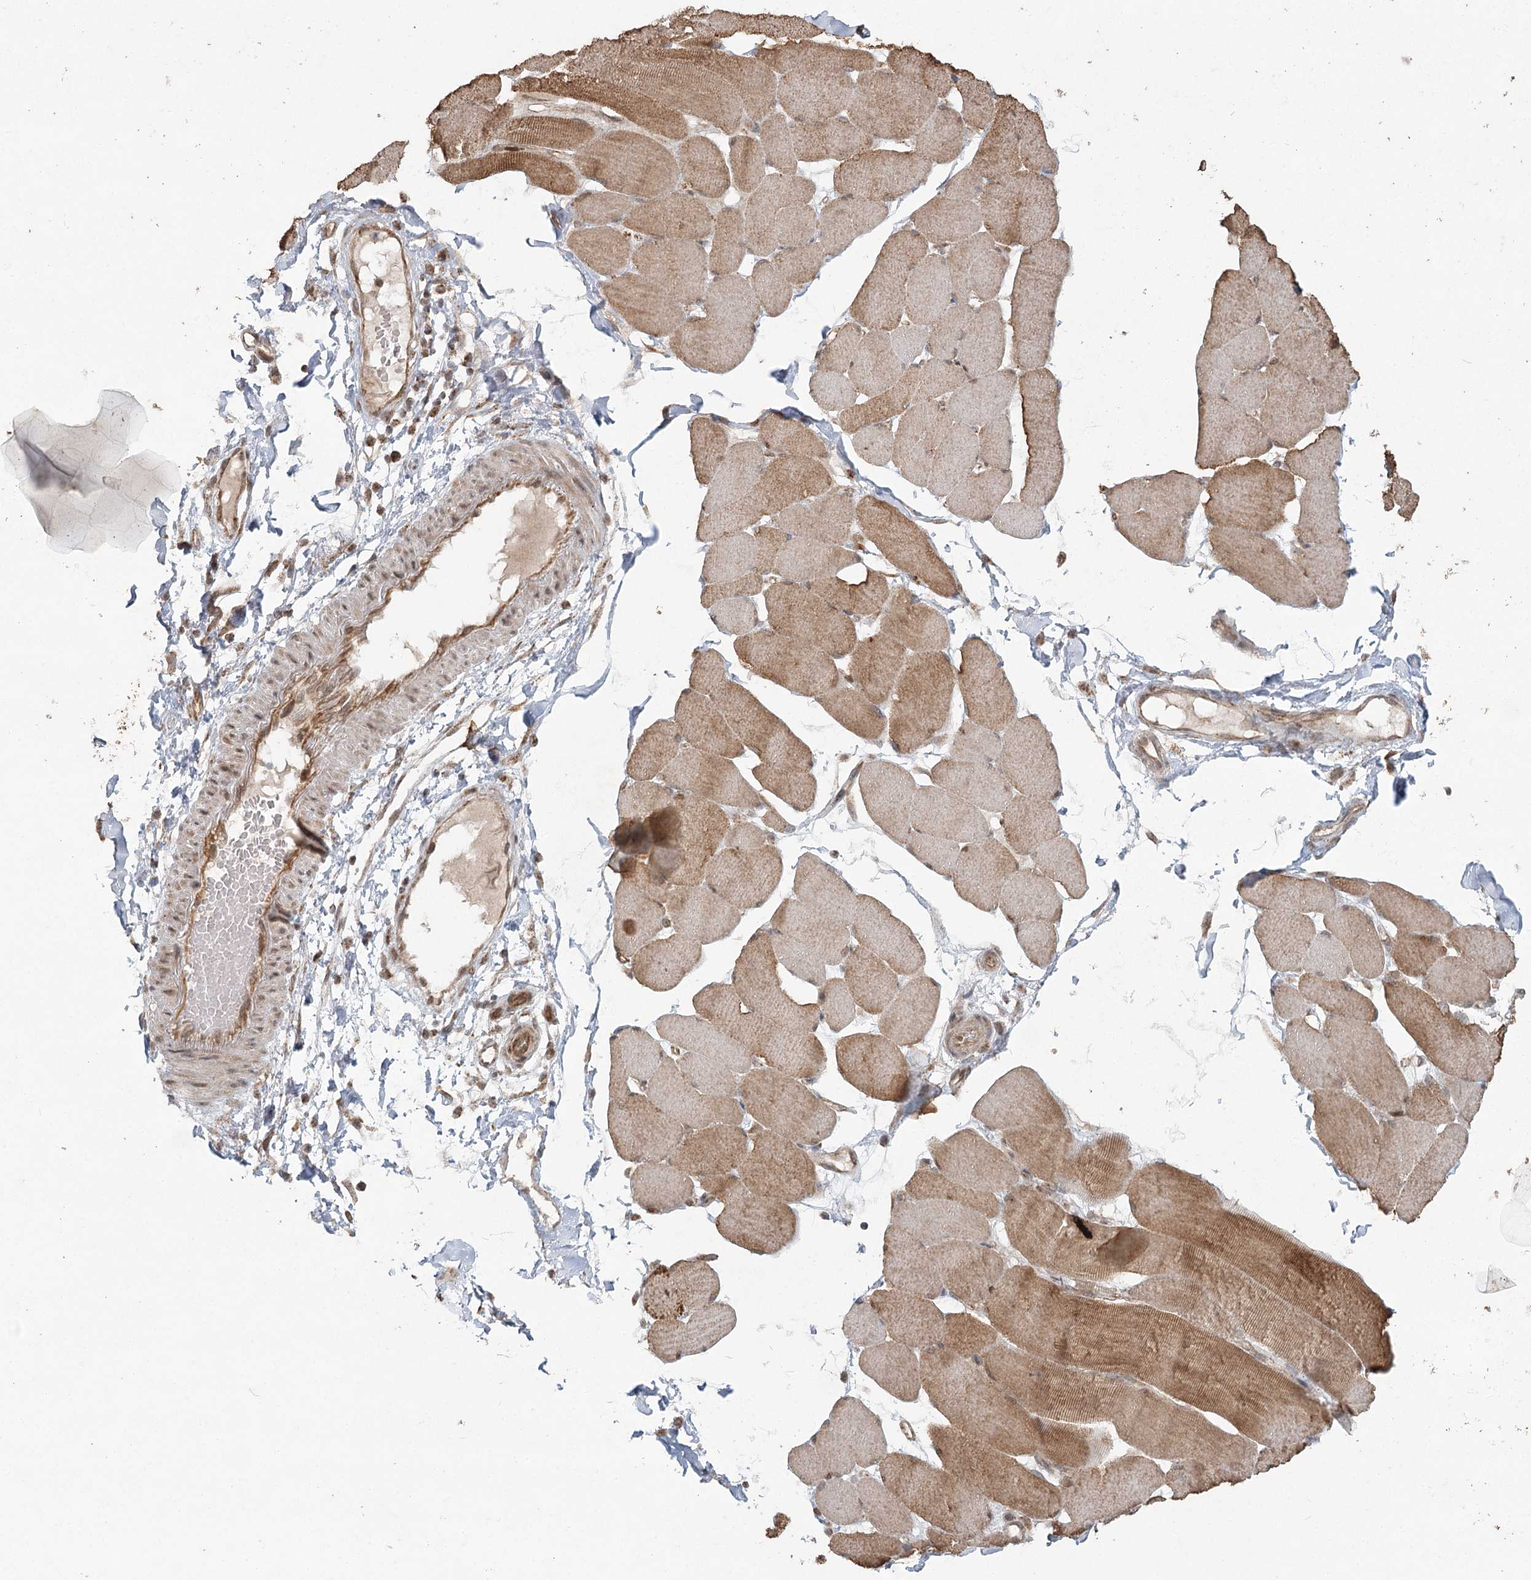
{"staining": {"intensity": "moderate", "quantity": ">75%", "location": "cytoplasmic/membranous,nuclear"}, "tissue": "skeletal muscle", "cell_type": "Myocytes", "image_type": "normal", "snomed": [{"axis": "morphology", "description": "Normal tissue, NOS"}, {"axis": "topography", "description": "Skin"}, {"axis": "topography", "description": "Skeletal muscle"}], "caption": "Skeletal muscle stained for a protein (brown) demonstrates moderate cytoplasmic/membranous,nuclear positive expression in about >75% of myocytes.", "gene": "LACTB", "patient": {"sex": "male", "age": 83}}